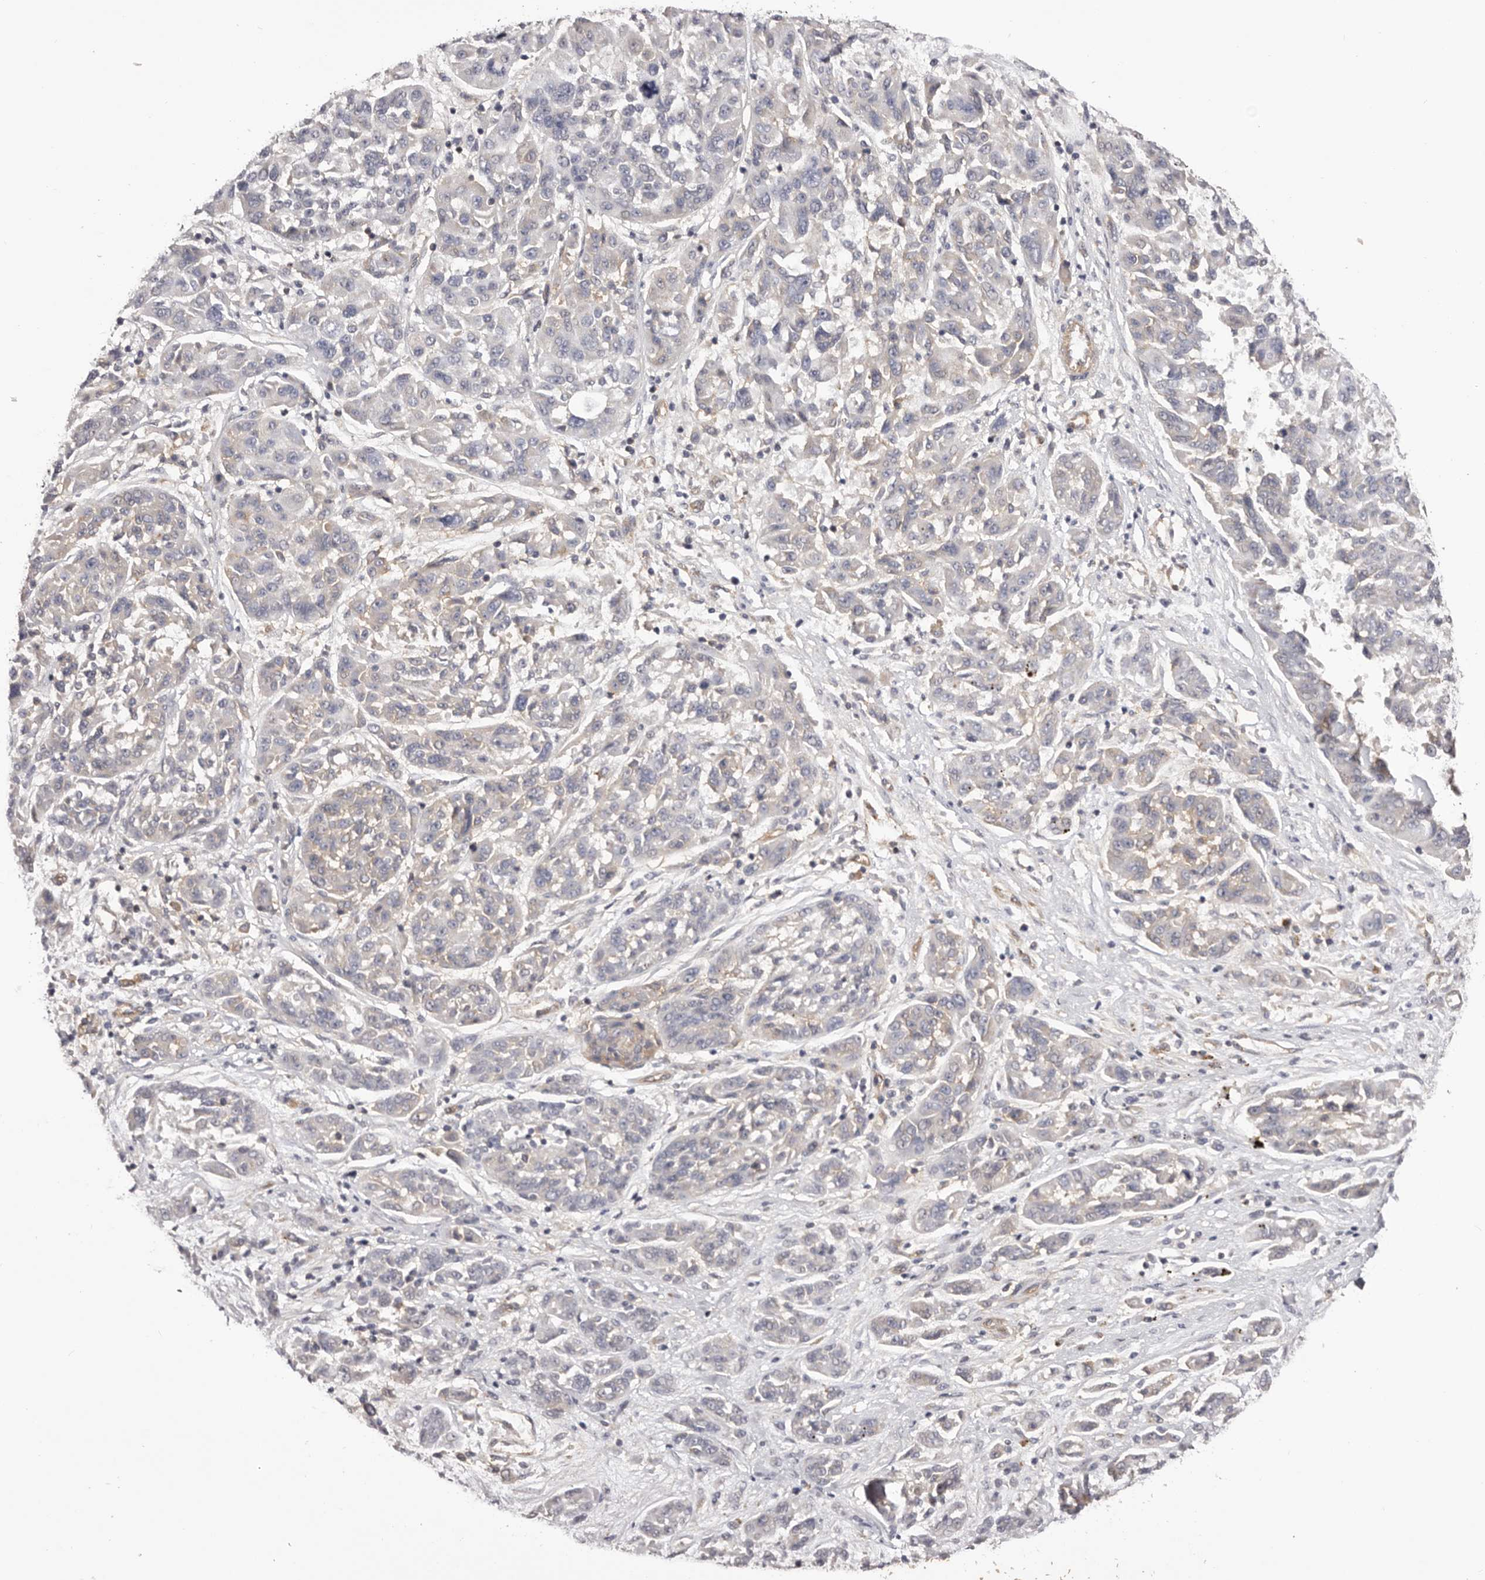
{"staining": {"intensity": "negative", "quantity": "none", "location": "none"}, "tissue": "melanoma", "cell_type": "Tumor cells", "image_type": "cancer", "snomed": [{"axis": "morphology", "description": "Malignant melanoma, NOS"}, {"axis": "topography", "description": "Skin"}], "caption": "The photomicrograph reveals no staining of tumor cells in malignant melanoma.", "gene": "DMRT2", "patient": {"sex": "male", "age": 53}}